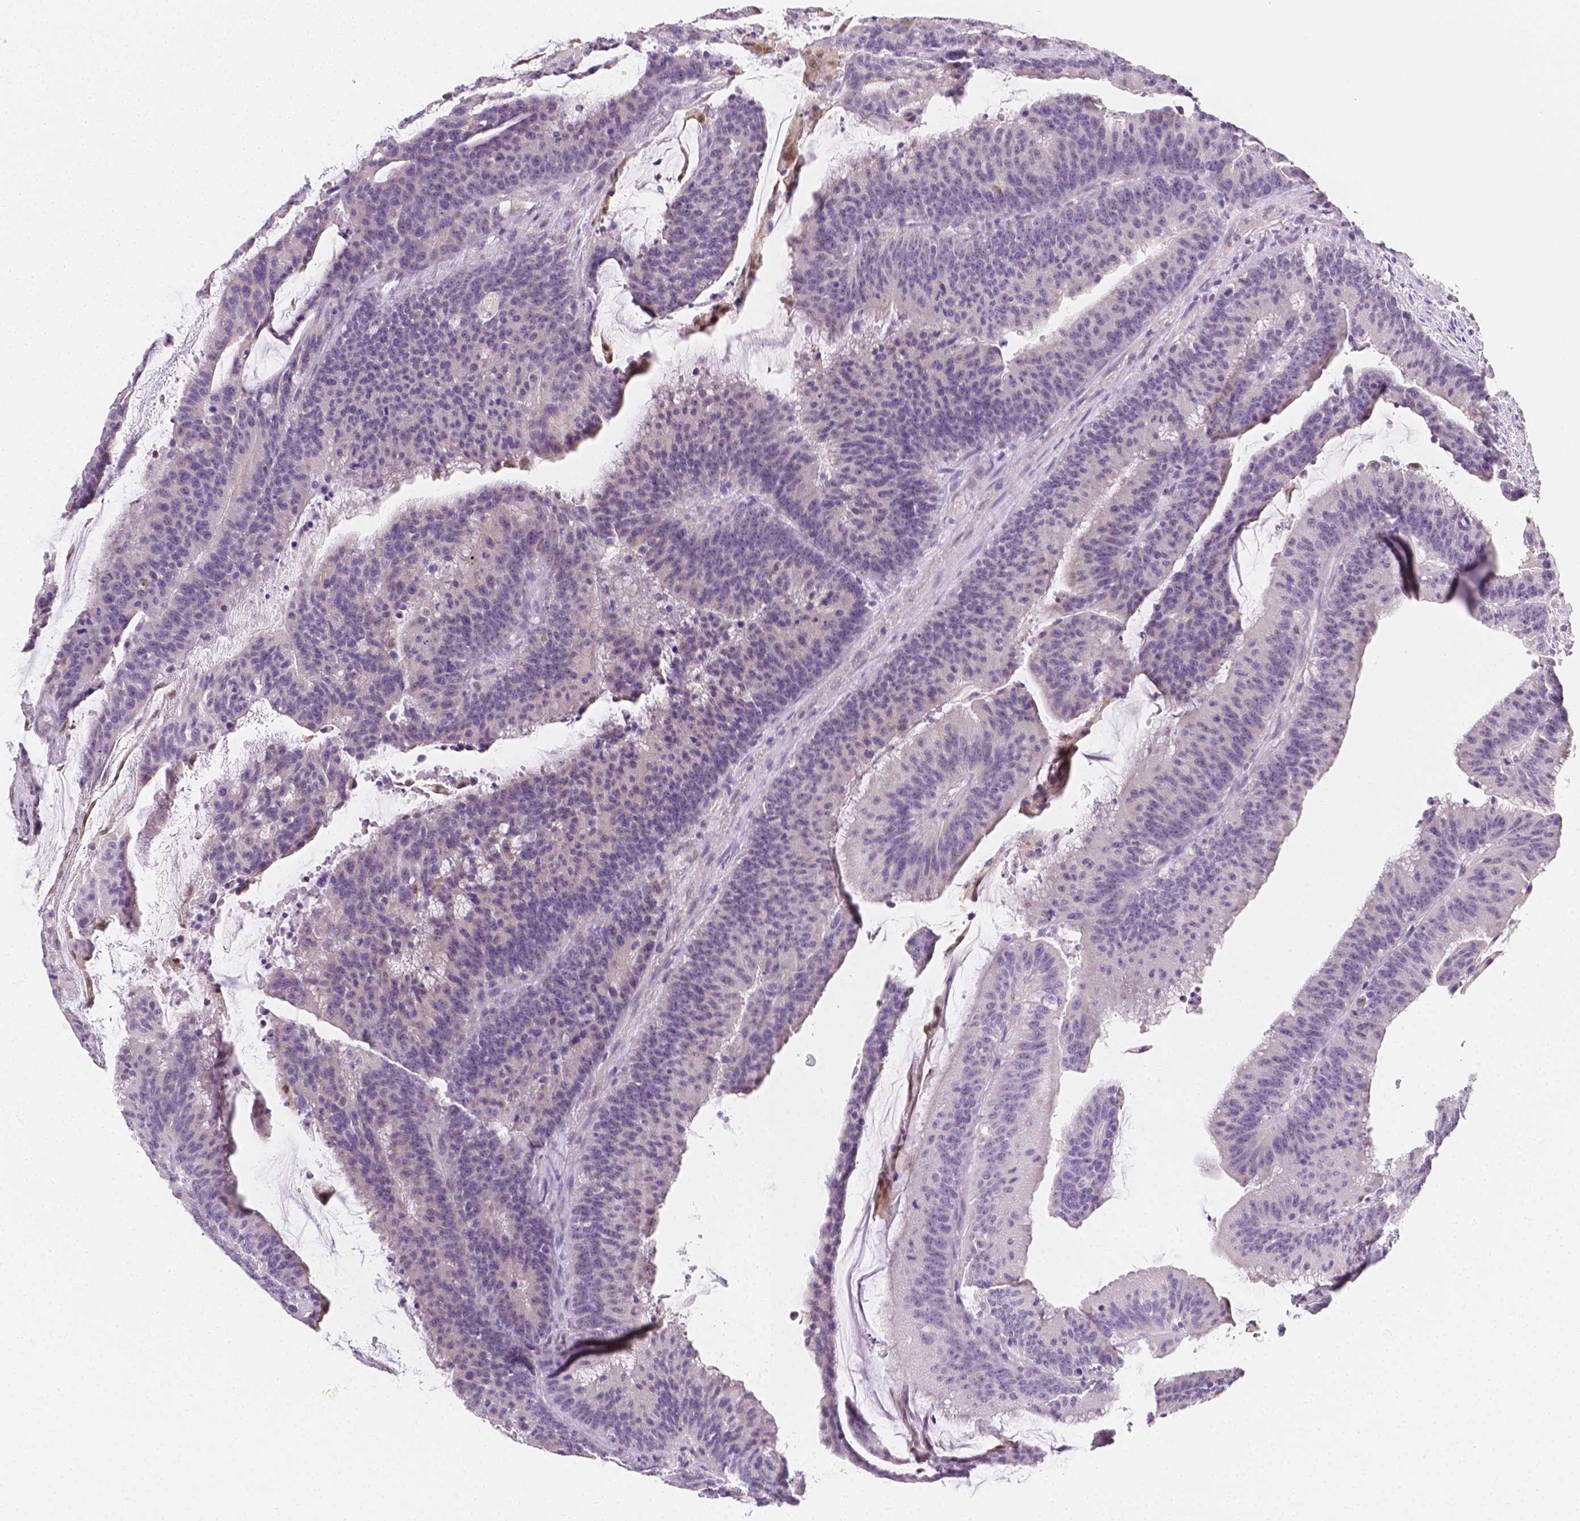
{"staining": {"intensity": "negative", "quantity": "none", "location": "none"}, "tissue": "colorectal cancer", "cell_type": "Tumor cells", "image_type": "cancer", "snomed": [{"axis": "morphology", "description": "Adenocarcinoma, NOS"}, {"axis": "topography", "description": "Colon"}], "caption": "Tumor cells show no significant staining in colorectal cancer (adenocarcinoma). The staining is performed using DAB brown chromogen with nuclei counter-stained in using hematoxylin.", "gene": "SGTB", "patient": {"sex": "female", "age": 78}}